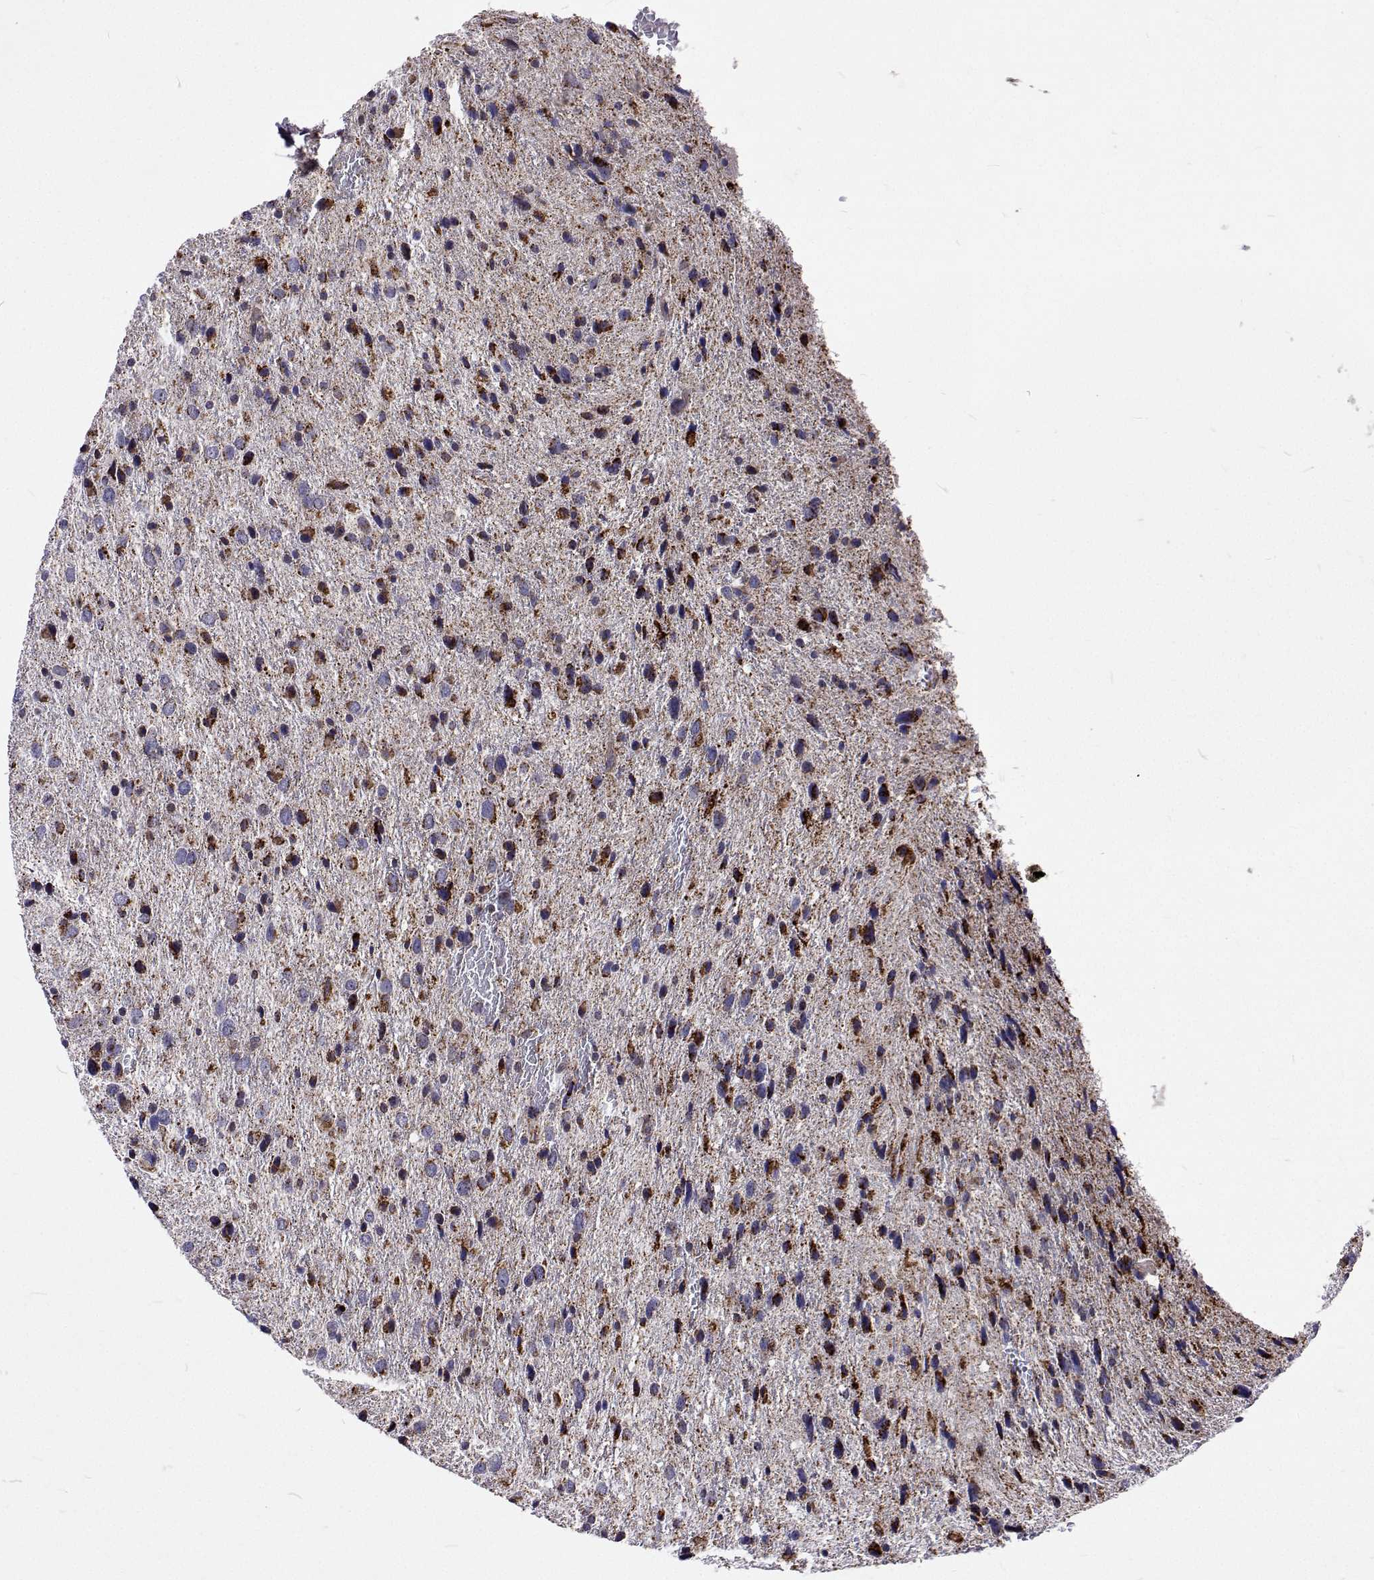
{"staining": {"intensity": "strong", "quantity": "25%-75%", "location": "cytoplasmic/membranous"}, "tissue": "glioma", "cell_type": "Tumor cells", "image_type": "cancer", "snomed": [{"axis": "morphology", "description": "Glioma, malignant, Low grade"}, {"axis": "topography", "description": "Brain"}], "caption": "An immunohistochemistry micrograph of neoplastic tissue is shown. Protein staining in brown labels strong cytoplasmic/membranous positivity in low-grade glioma (malignant) within tumor cells. (DAB = brown stain, brightfield microscopy at high magnification).", "gene": "DHTKD1", "patient": {"sex": "female", "age": 55}}